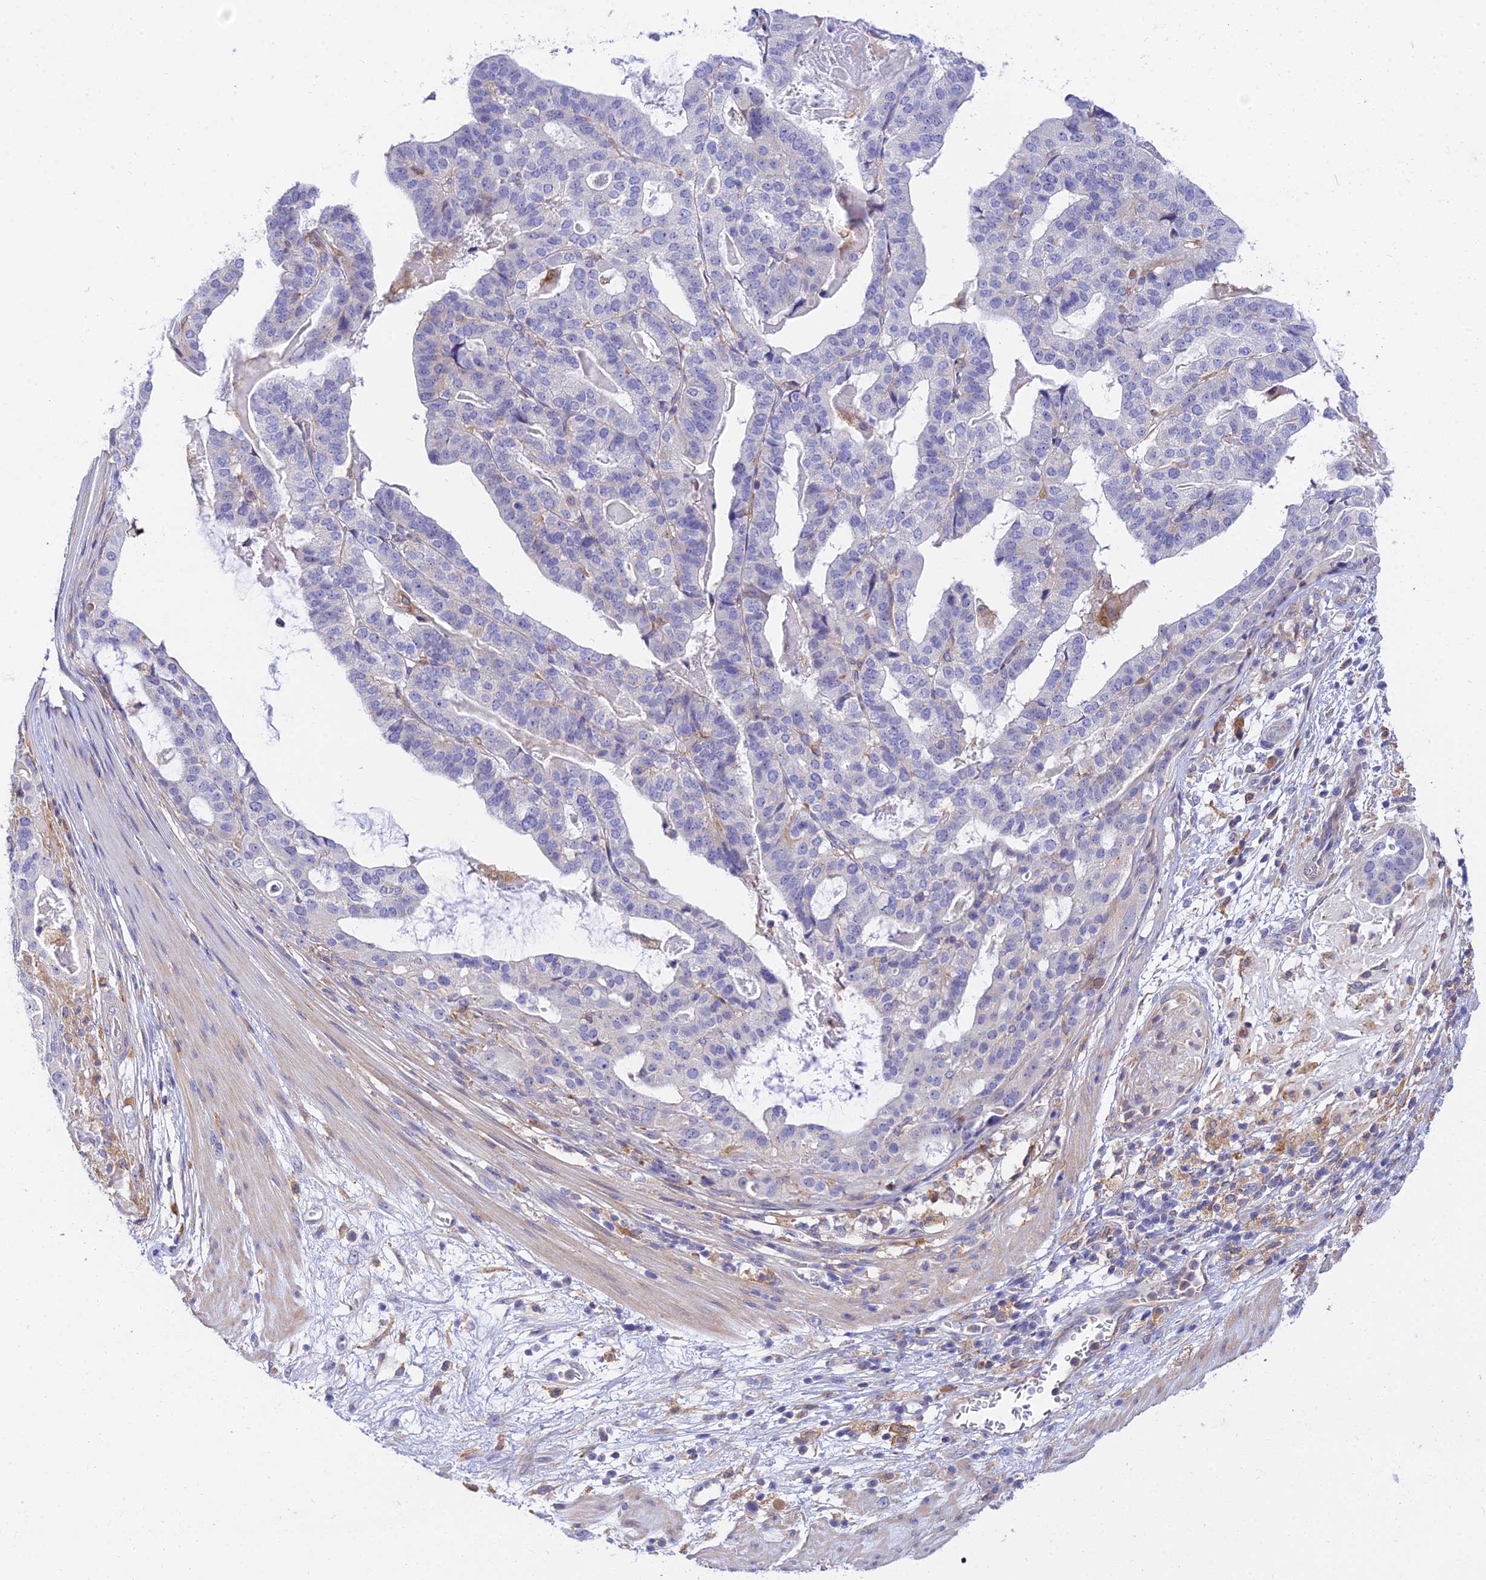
{"staining": {"intensity": "negative", "quantity": "none", "location": "none"}, "tissue": "stomach cancer", "cell_type": "Tumor cells", "image_type": "cancer", "snomed": [{"axis": "morphology", "description": "Adenocarcinoma, NOS"}, {"axis": "topography", "description": "Stomach"}], "caption": "Tumor cells are negative for brown protein staining in stomach adenocarcinoma. (Stains: DAB immunohistochemistry with hematoxylin counter stain, Microscopy: brightfield microscopy at high magnification).", "gene": "ARL8B", "patient": {"sex": "male", "age": 48}}